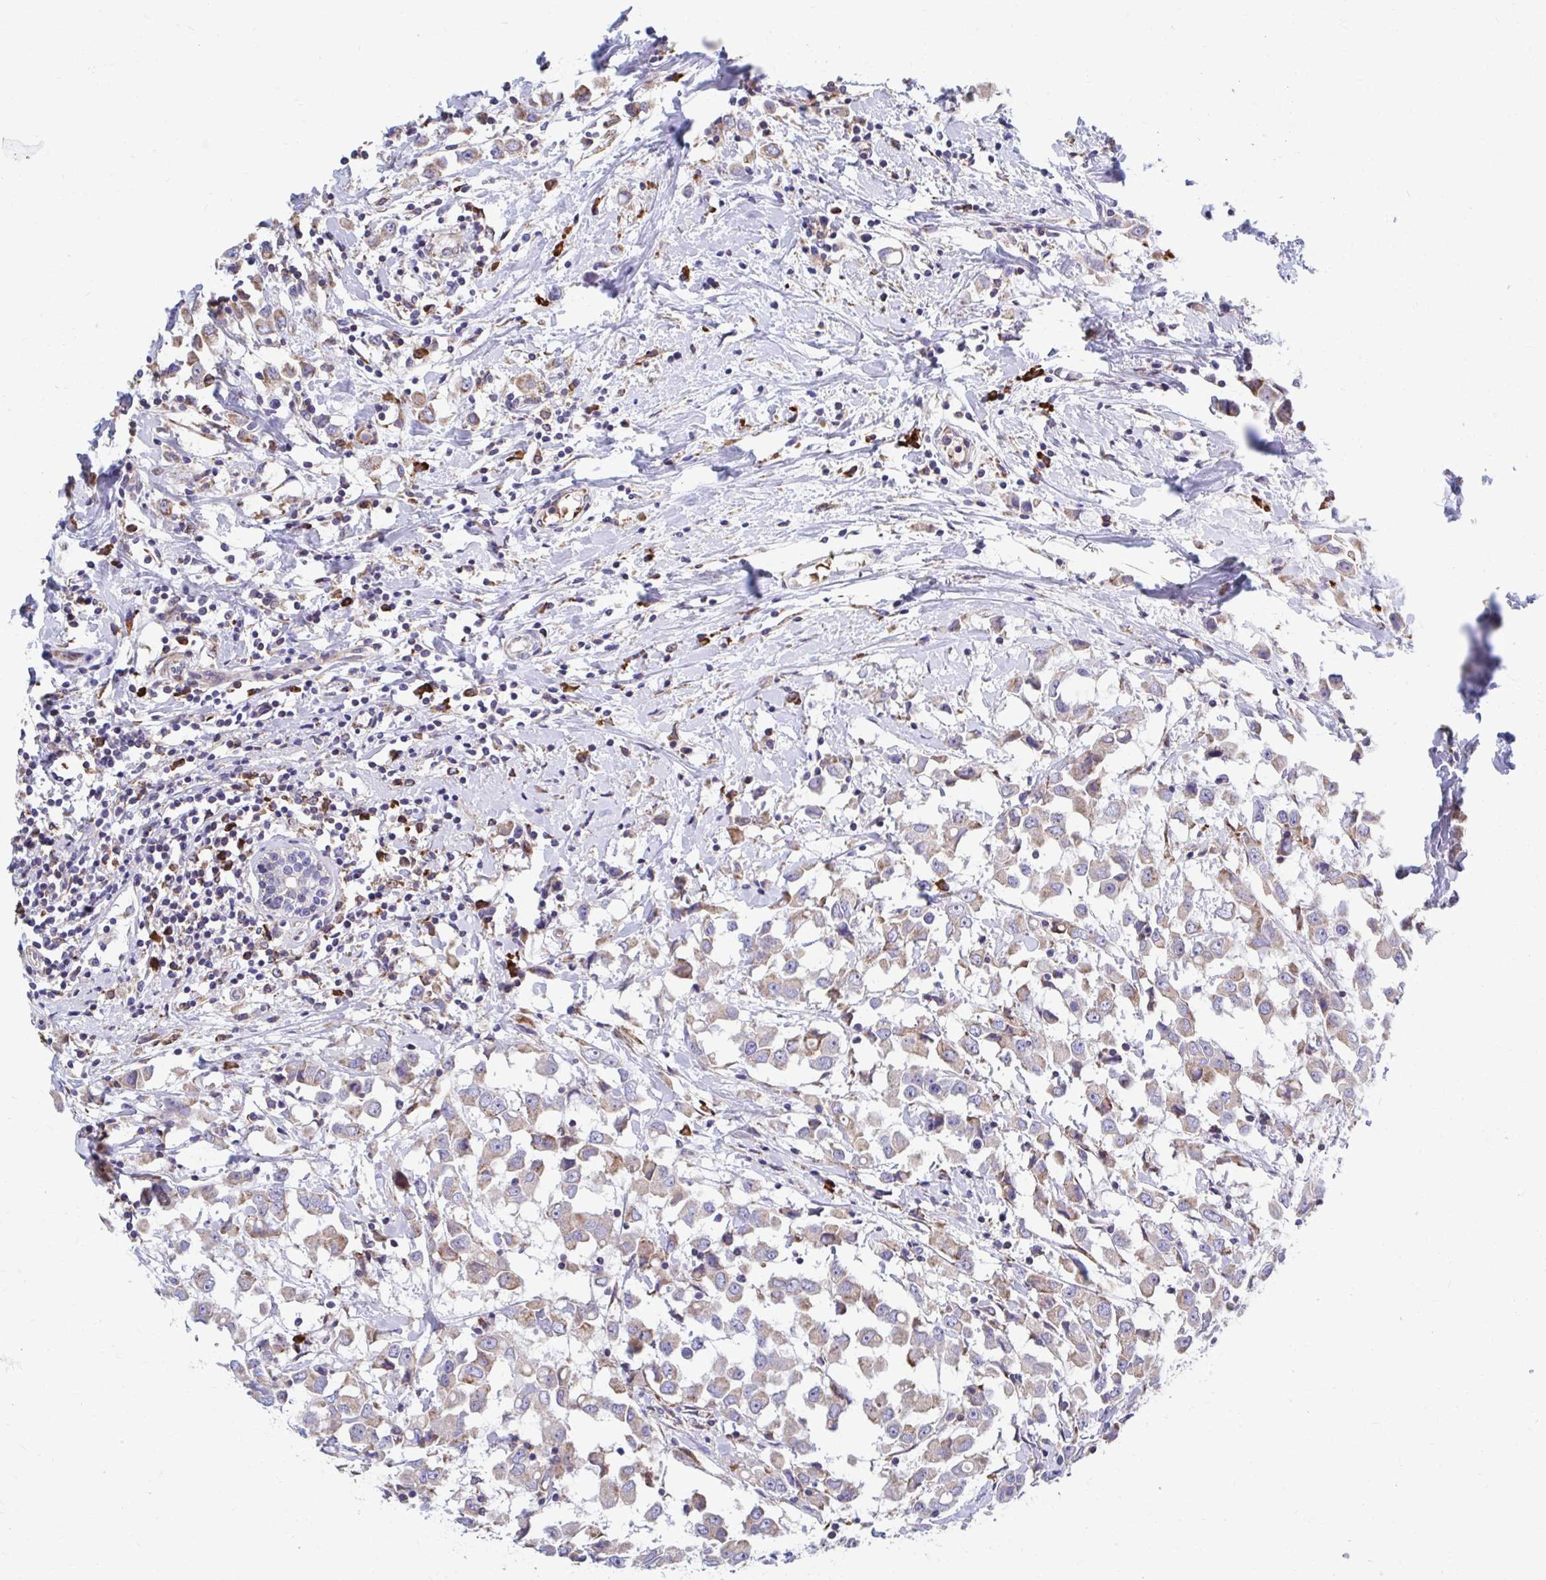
{"staining": {"intensity": "weak", "quantity": "25%-75%", "location": "cytoplasmic/membranous"}, "tissue": "breast cancer", "cell_type": "Tumor cells", "image_type": "cancer", "snomed": [{"axis": "morphology", "description": "Duct carcinoma"}, {"axis": "topography", "description": "Breast"}], "caption": "Protein positivity by IHC exhibits weak cytoplasmic/membranous positivity in approximately 25%-75% of tumor cells in breast infiltrating ductal carcinoma.", "gene": "FKBP2", "patient": {"sex": "female", "age": 61}}